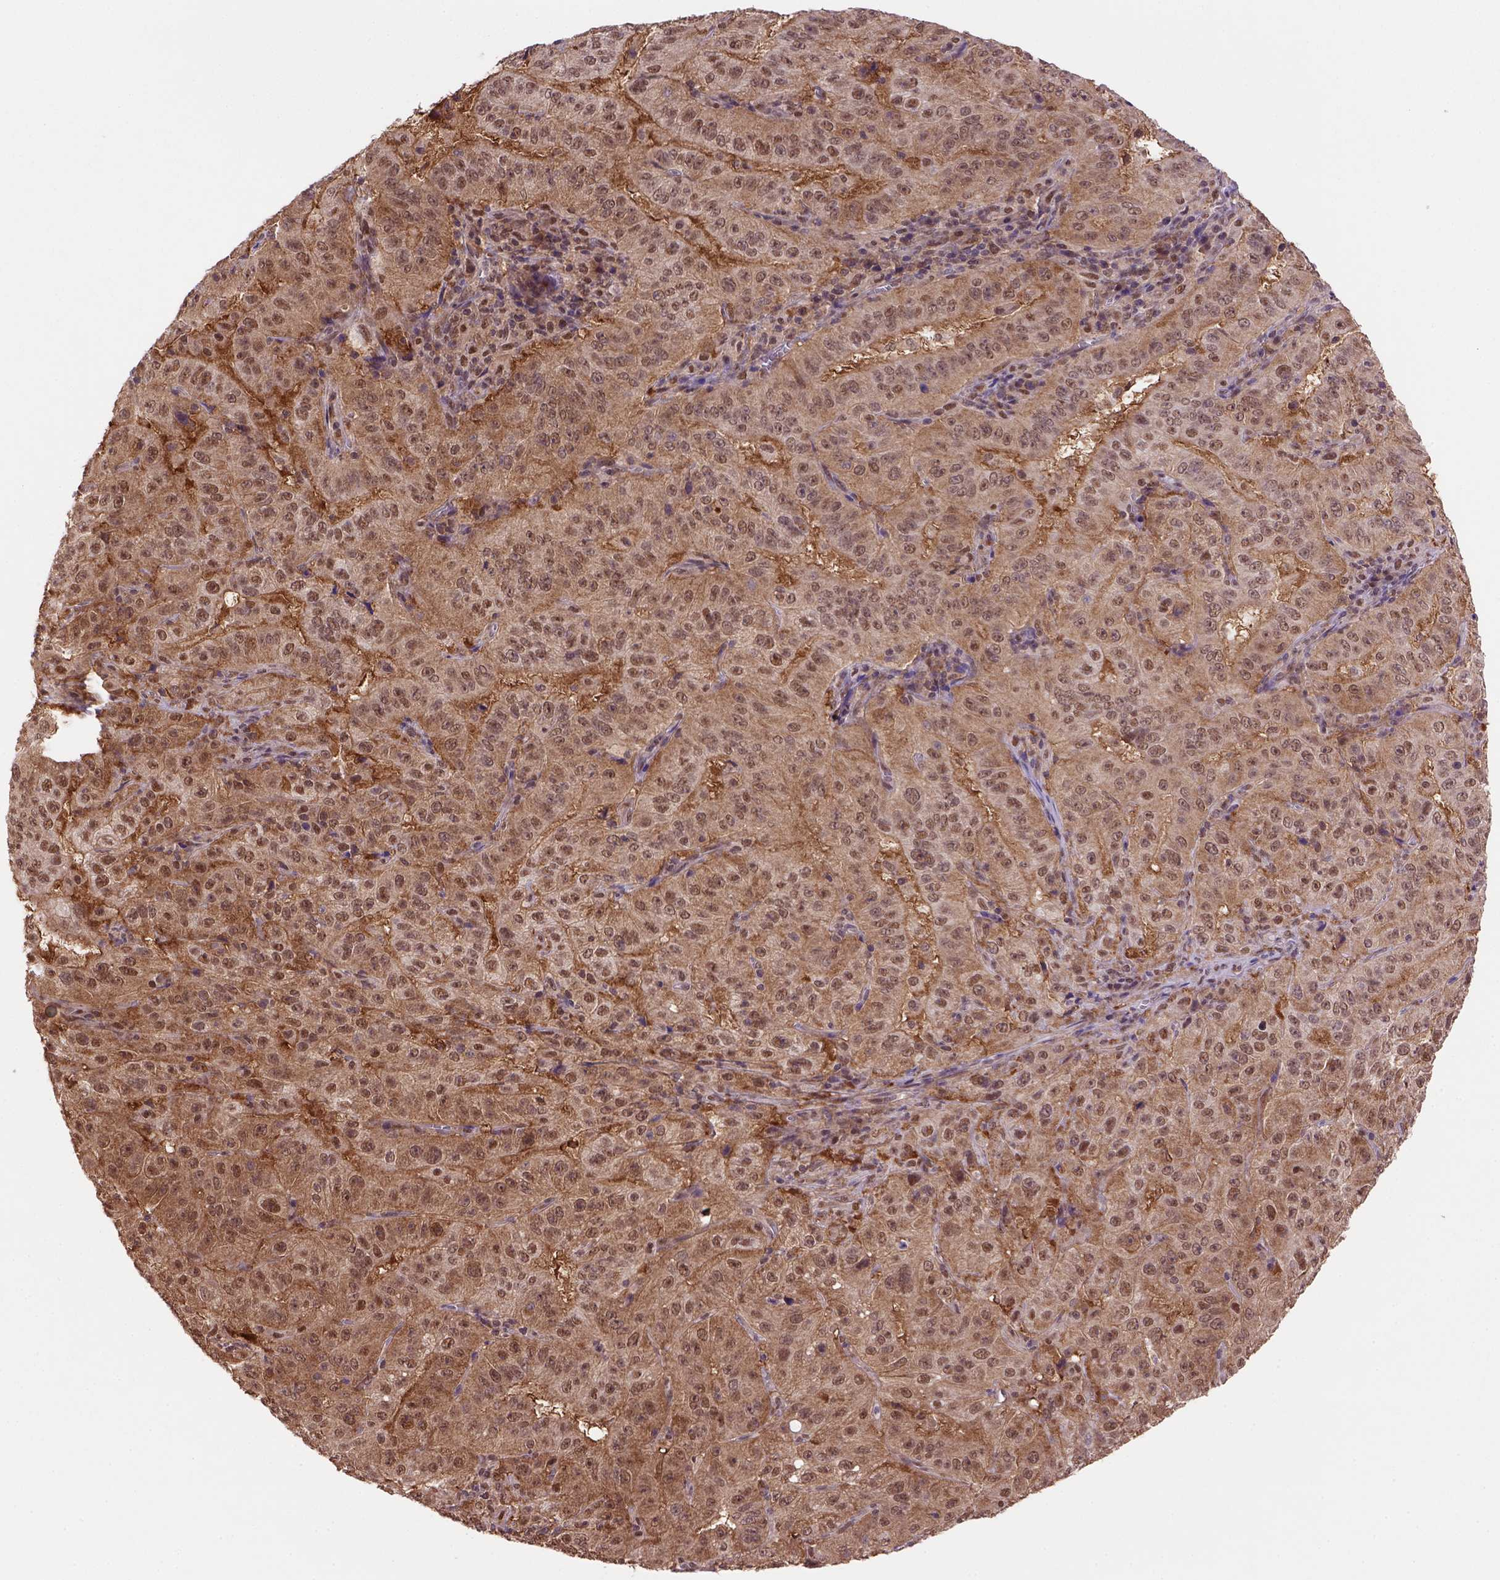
{"staining": {"intensity": "strong", "quantity": ">75%", "location": "cytoplasmic/membranous,nuclear"}, "tissue": "pancreatic cancer", "cell_type": "Tumor cells", "image_type": "cancer", "snomed": [{"axis": "morphology", "description": "Adenocarcinoma, NOS"}, {"axis": "topography", "description": "Pancreas"}], "caption": "Immunohistochemistry of pancreatic cancer (adenocarcinoma) shows high levels of strong cytoplasmic/membranous and nuclear expression in approximately >75% of tumor cells. The staining was performed using DAB (3,3'-diaminobenzidine), with brown indicating positive protein expression. Nuclei are stained blue with hematoxylin.", "gene": "PSMC2", "patient": {"sex": "male", "age": 63}}